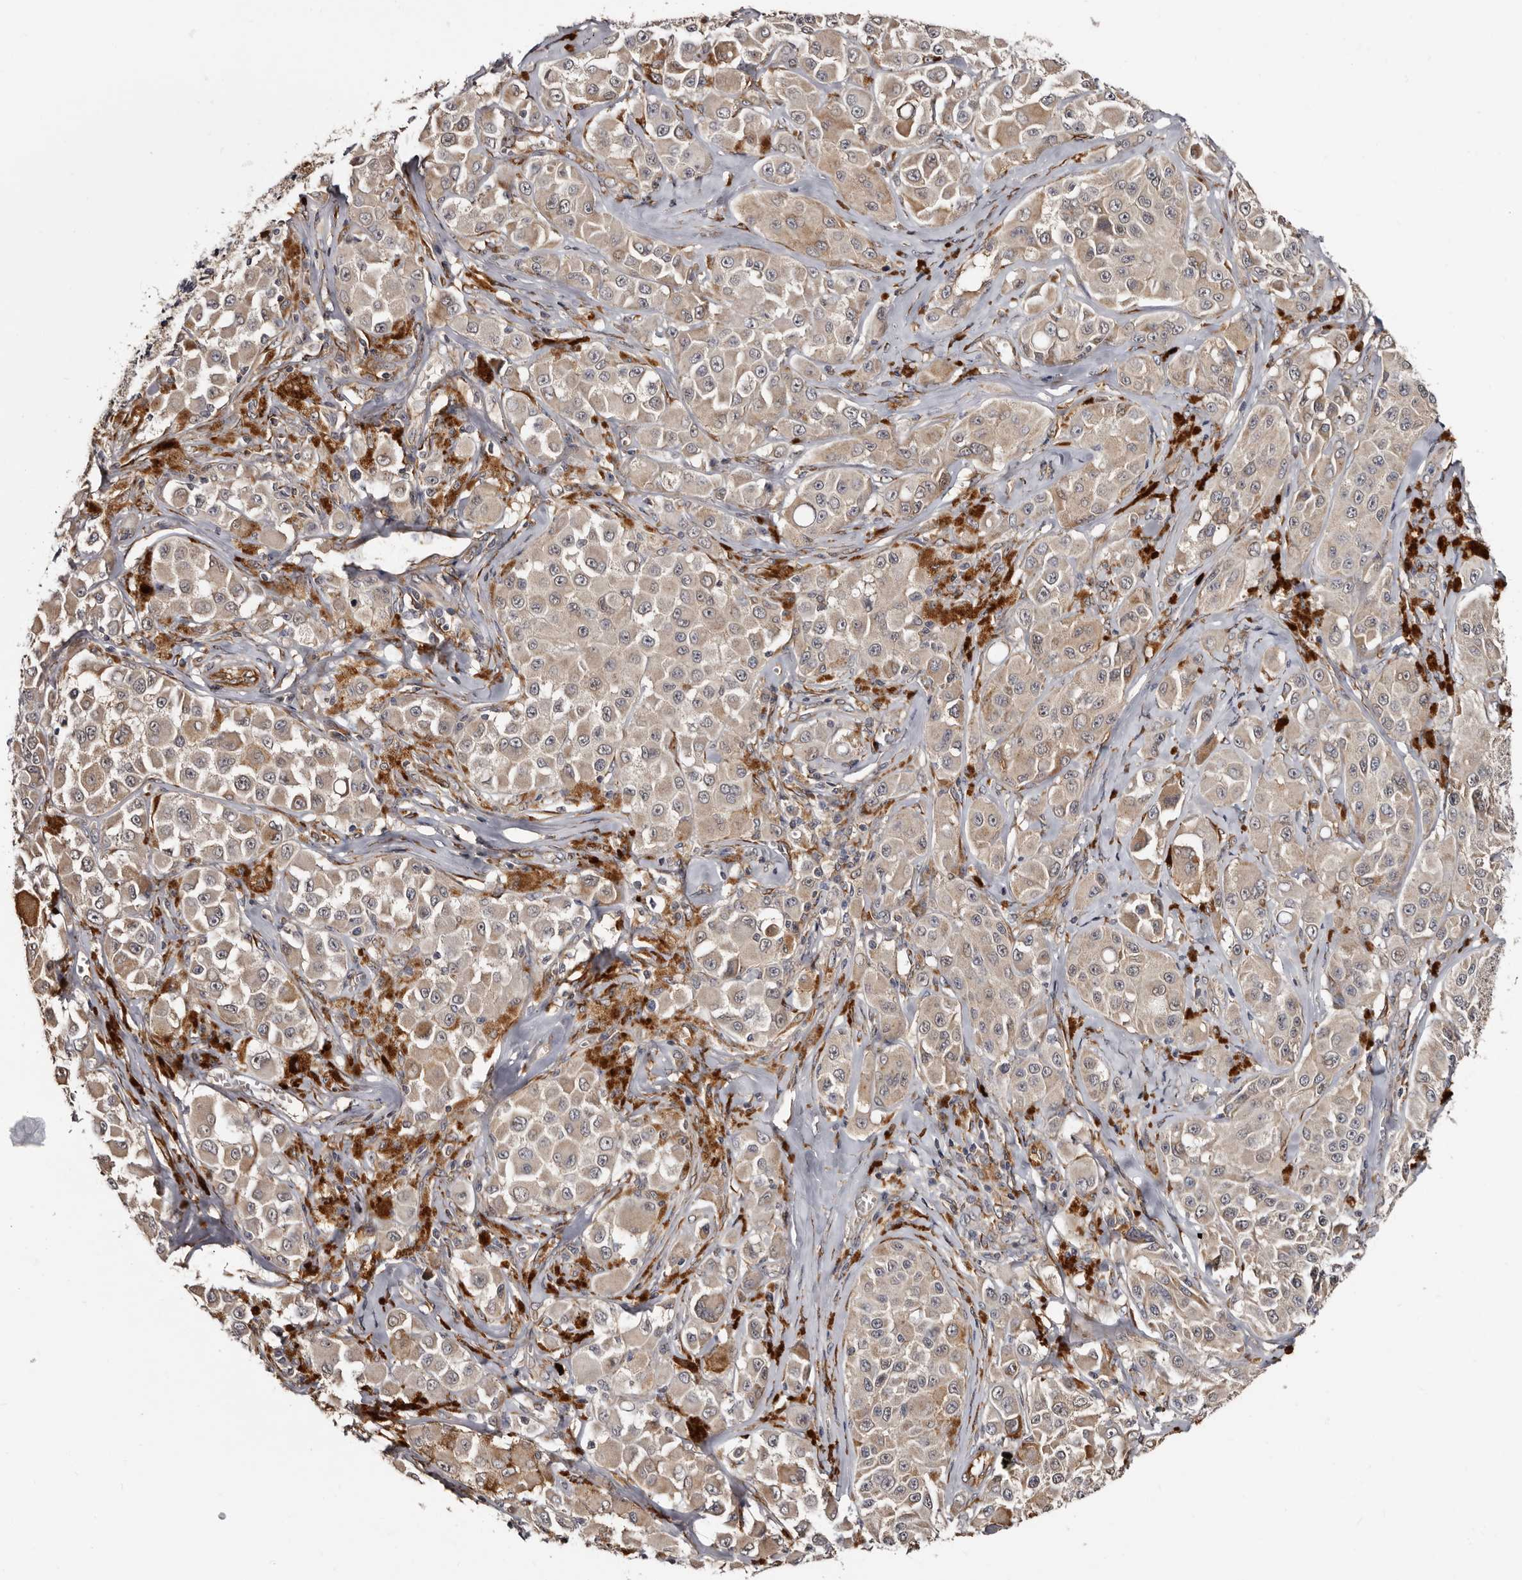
{"staining": {"intensity": "weak", "quantity": "25%-75%", "location": "cytoplasmic/membranous"}, "tissue": "melanoma", "cell_type": "Tumor cells", "image_type": "cancer", "snomed": [{"axis": "morphology", "description": "Malignant melanoma, NOS"}, {"axis": "topography", "description": "Skin"}], "caption": "Weak cytoplasmic/membranous positivity is seen in about 25%-75% of tumor cells in melanoma. (IHC, brightfield microscopy, high magnification).", "gene": "TBC1D22B", "patient": {"sex": "male", "age": 84}}